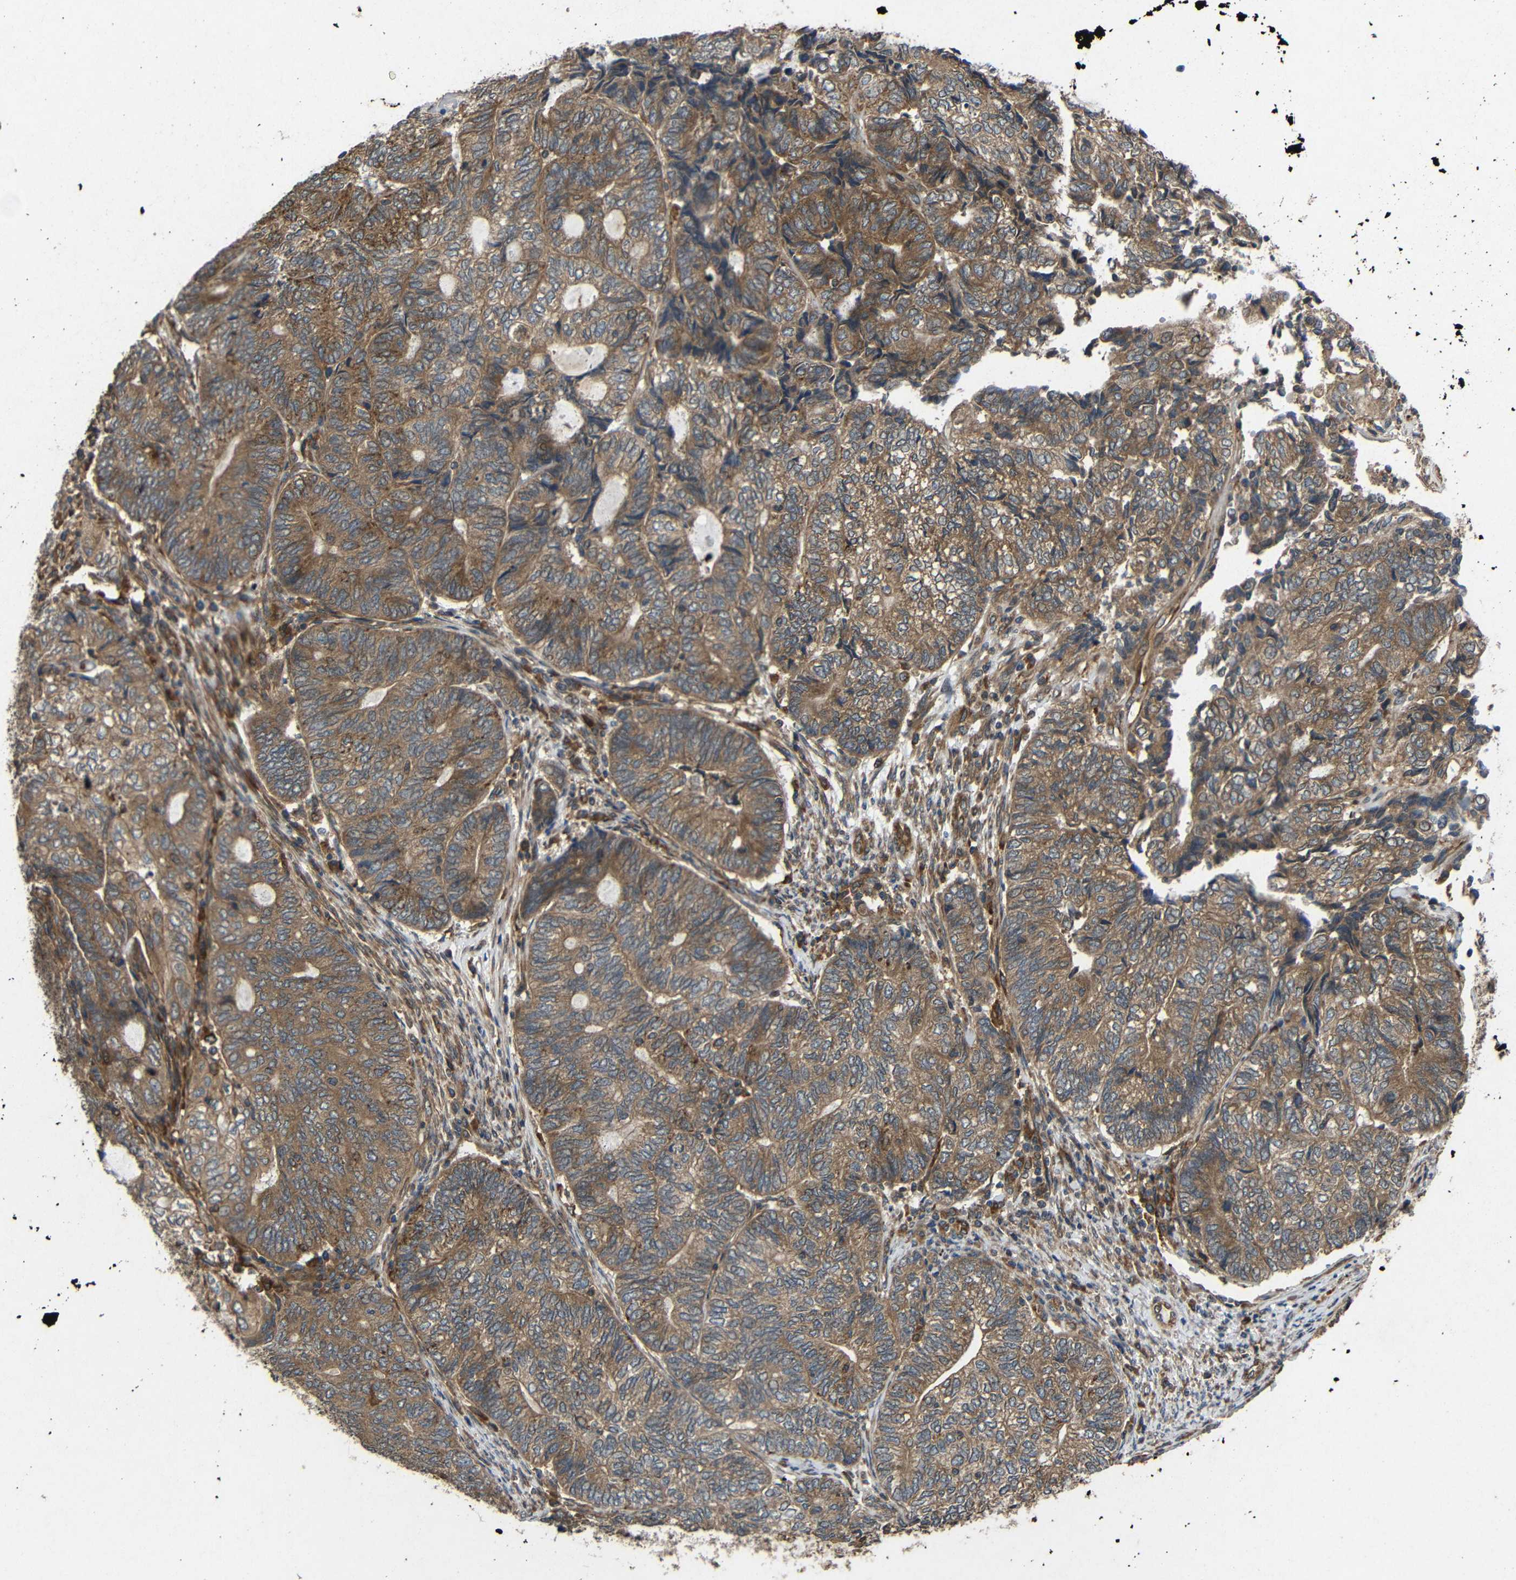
{"staining": {"intensity": "moderate", "quantity": ">75%", "location": "cytoplasmic/membranous"}, "tissue": "endometrial cancer", "cell_type": "Tumor cells", "image_type": "cancer", "snomed": [{"axis": "morphology", "description": "Adenocarcinoma, NOS"}, {"axis": "topography", "description": "Uterus"}, {"axis": "topography", "description": "Endometrium"}], "caption": "Endometrial adenocarcinoma stained with immunohistochemistry displays moderate cytoplasmic/membranous staining in approximately >75% of tumor cells.", "gene": "EIF2S1", "patient": {"sex": "female", "age": 70}}